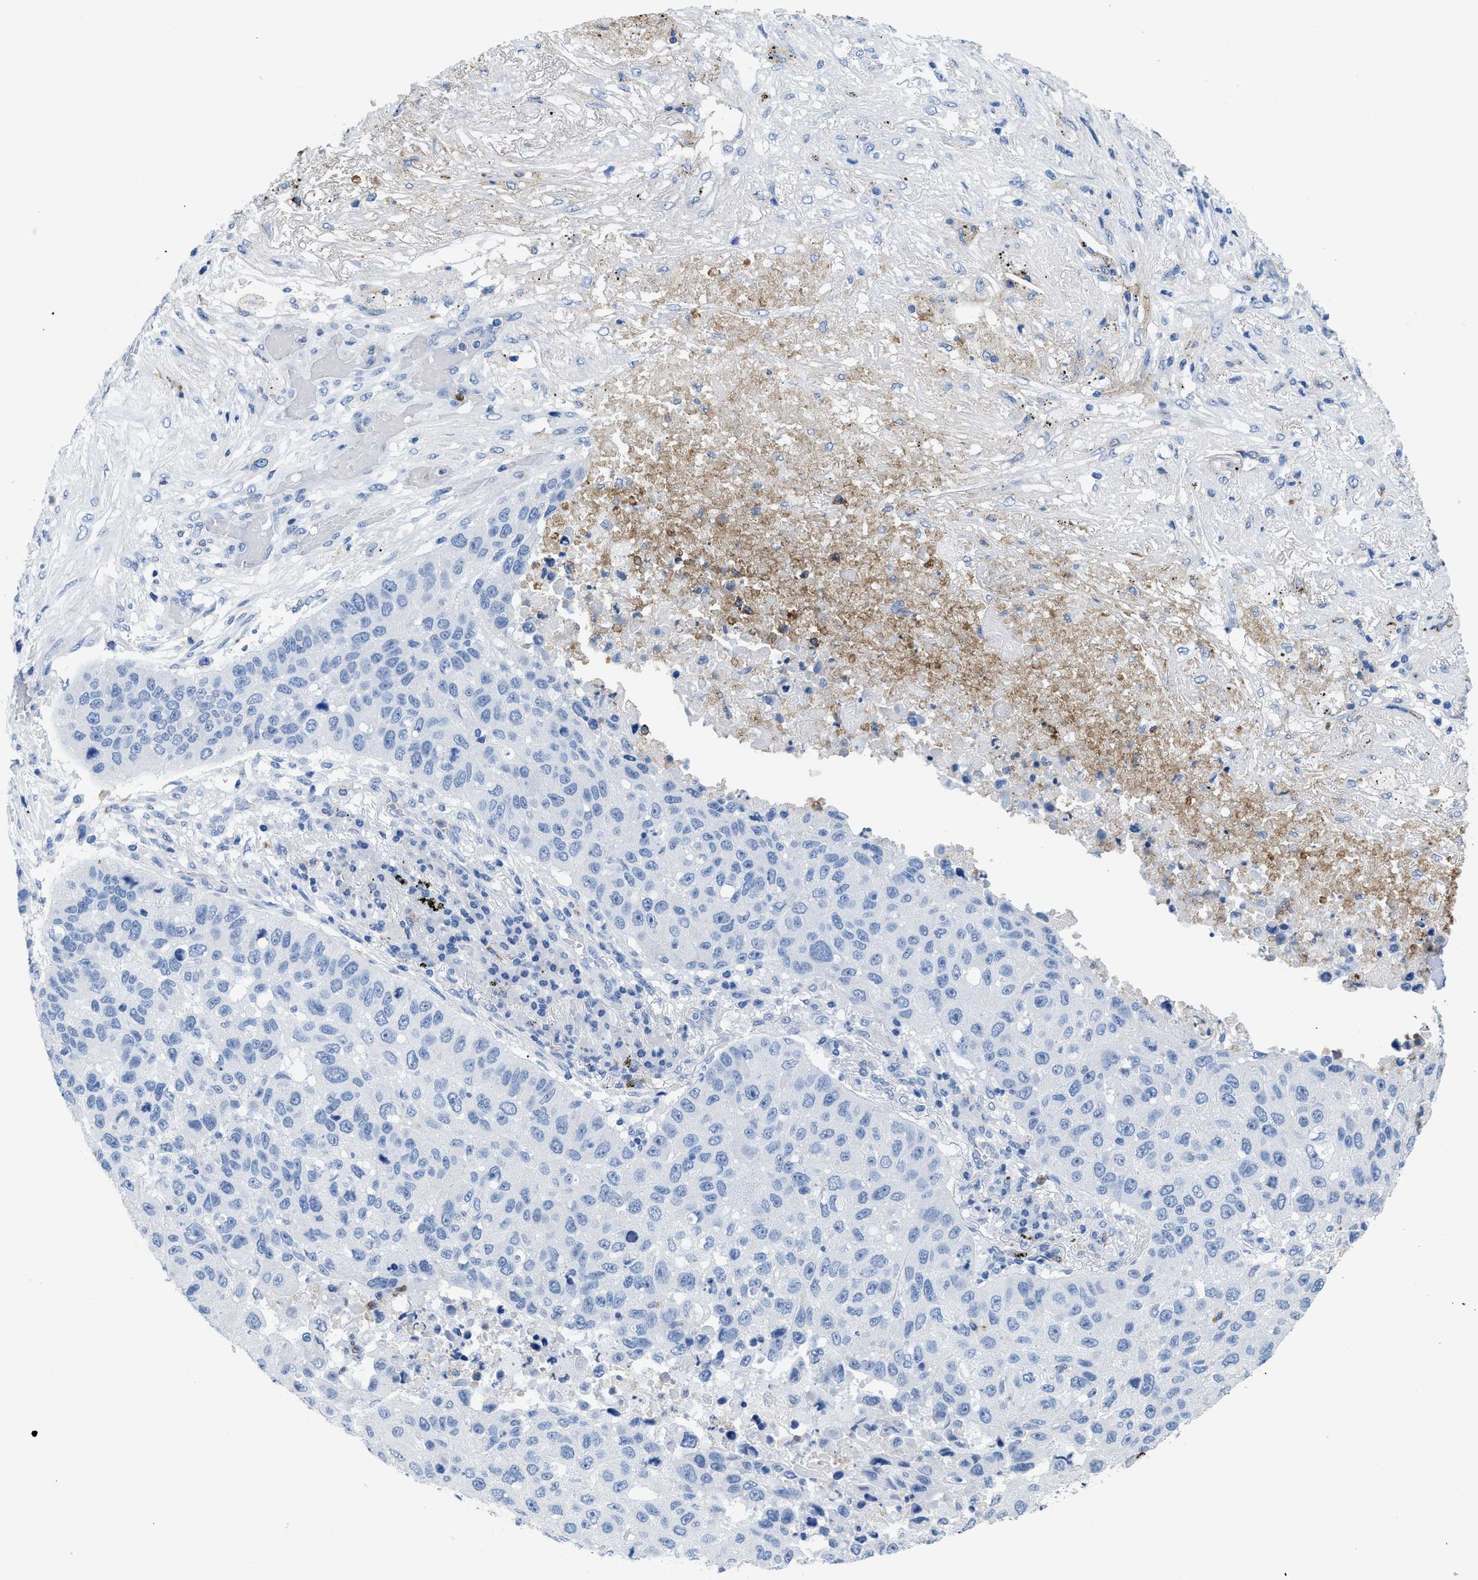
{"staining": {"intensity": "negative", "quantity": "none", "location": "none"}, "tissue": "lung cancer", "cell_type": "Tumor cells", "image_type": "cancer", "snomed": [{"axis": "morphology", "description": "Squamous cell carcinoma, NOS"}, {"axis": "topography", "description": "Lung"}], "caption": "Micrograph shows no protein expression in tumor cells of squamous cell carcinoma (lung) tissue.", "gene": "CR1", "patient": {"sex": "male", "age": 57}}